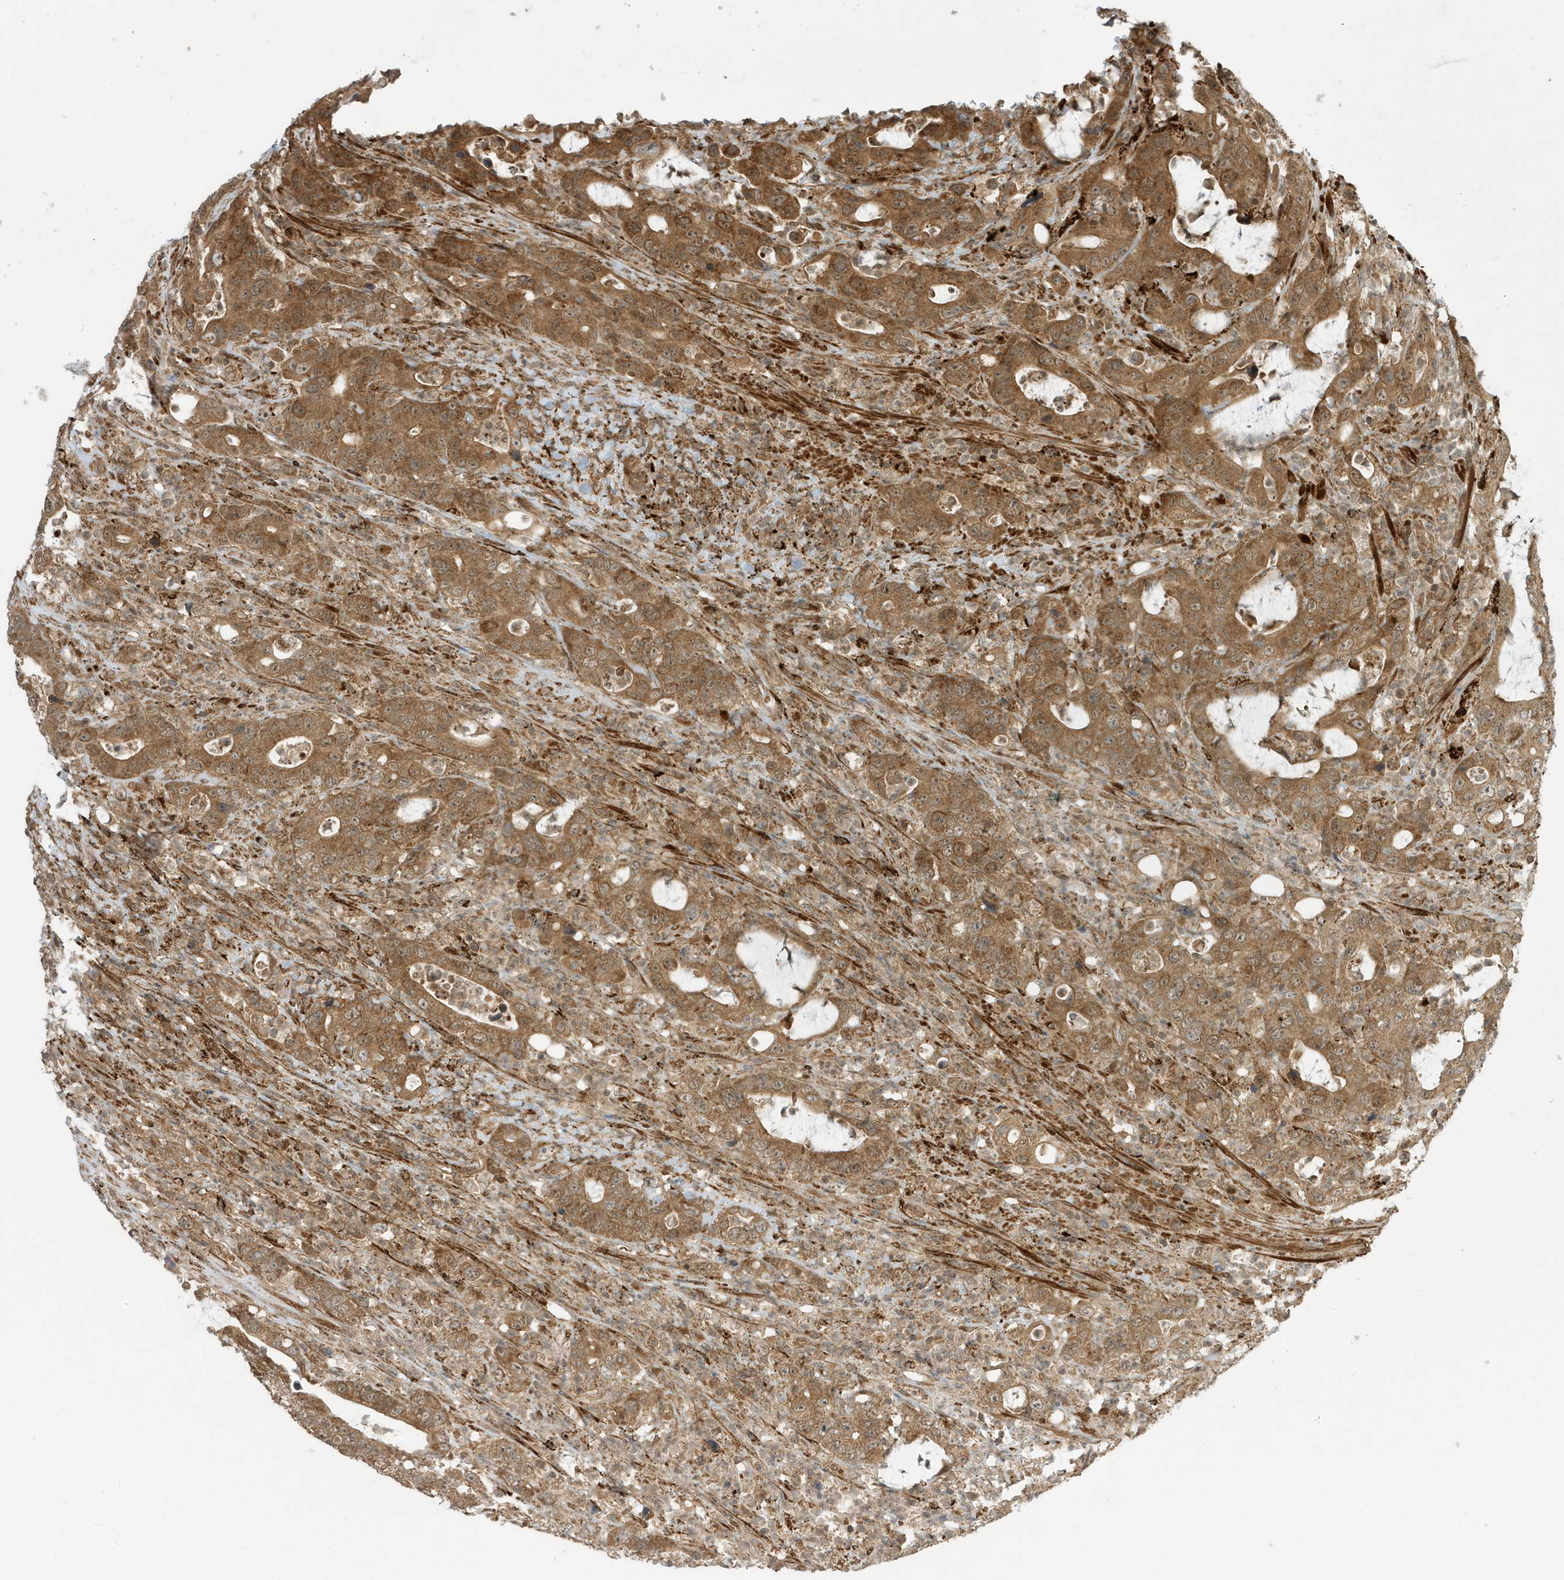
{"staining": {"intensity": "moderate", "quantity": ">75%", "location": "cytoplasmic/membranous"}, "tissue": "colorectal cancer", "cell_type": "Tumor cells", "image_type": "cancer", "snomed": [{"axis": "morphology", "description": "Adenocarcinoma, NOS"}, {"axis": "topography", "description": "Colon"}], "caption": "Immunohistochemistry micrograph of colorectal adenocarcinoma stained for a protein (brown), which exhibits medium levels of moderate cytoplasmic/membranous staining in approximately >75% of tumor cells.", "gene": "DHX36", "patient": {"sex": "female", "age": 75}}